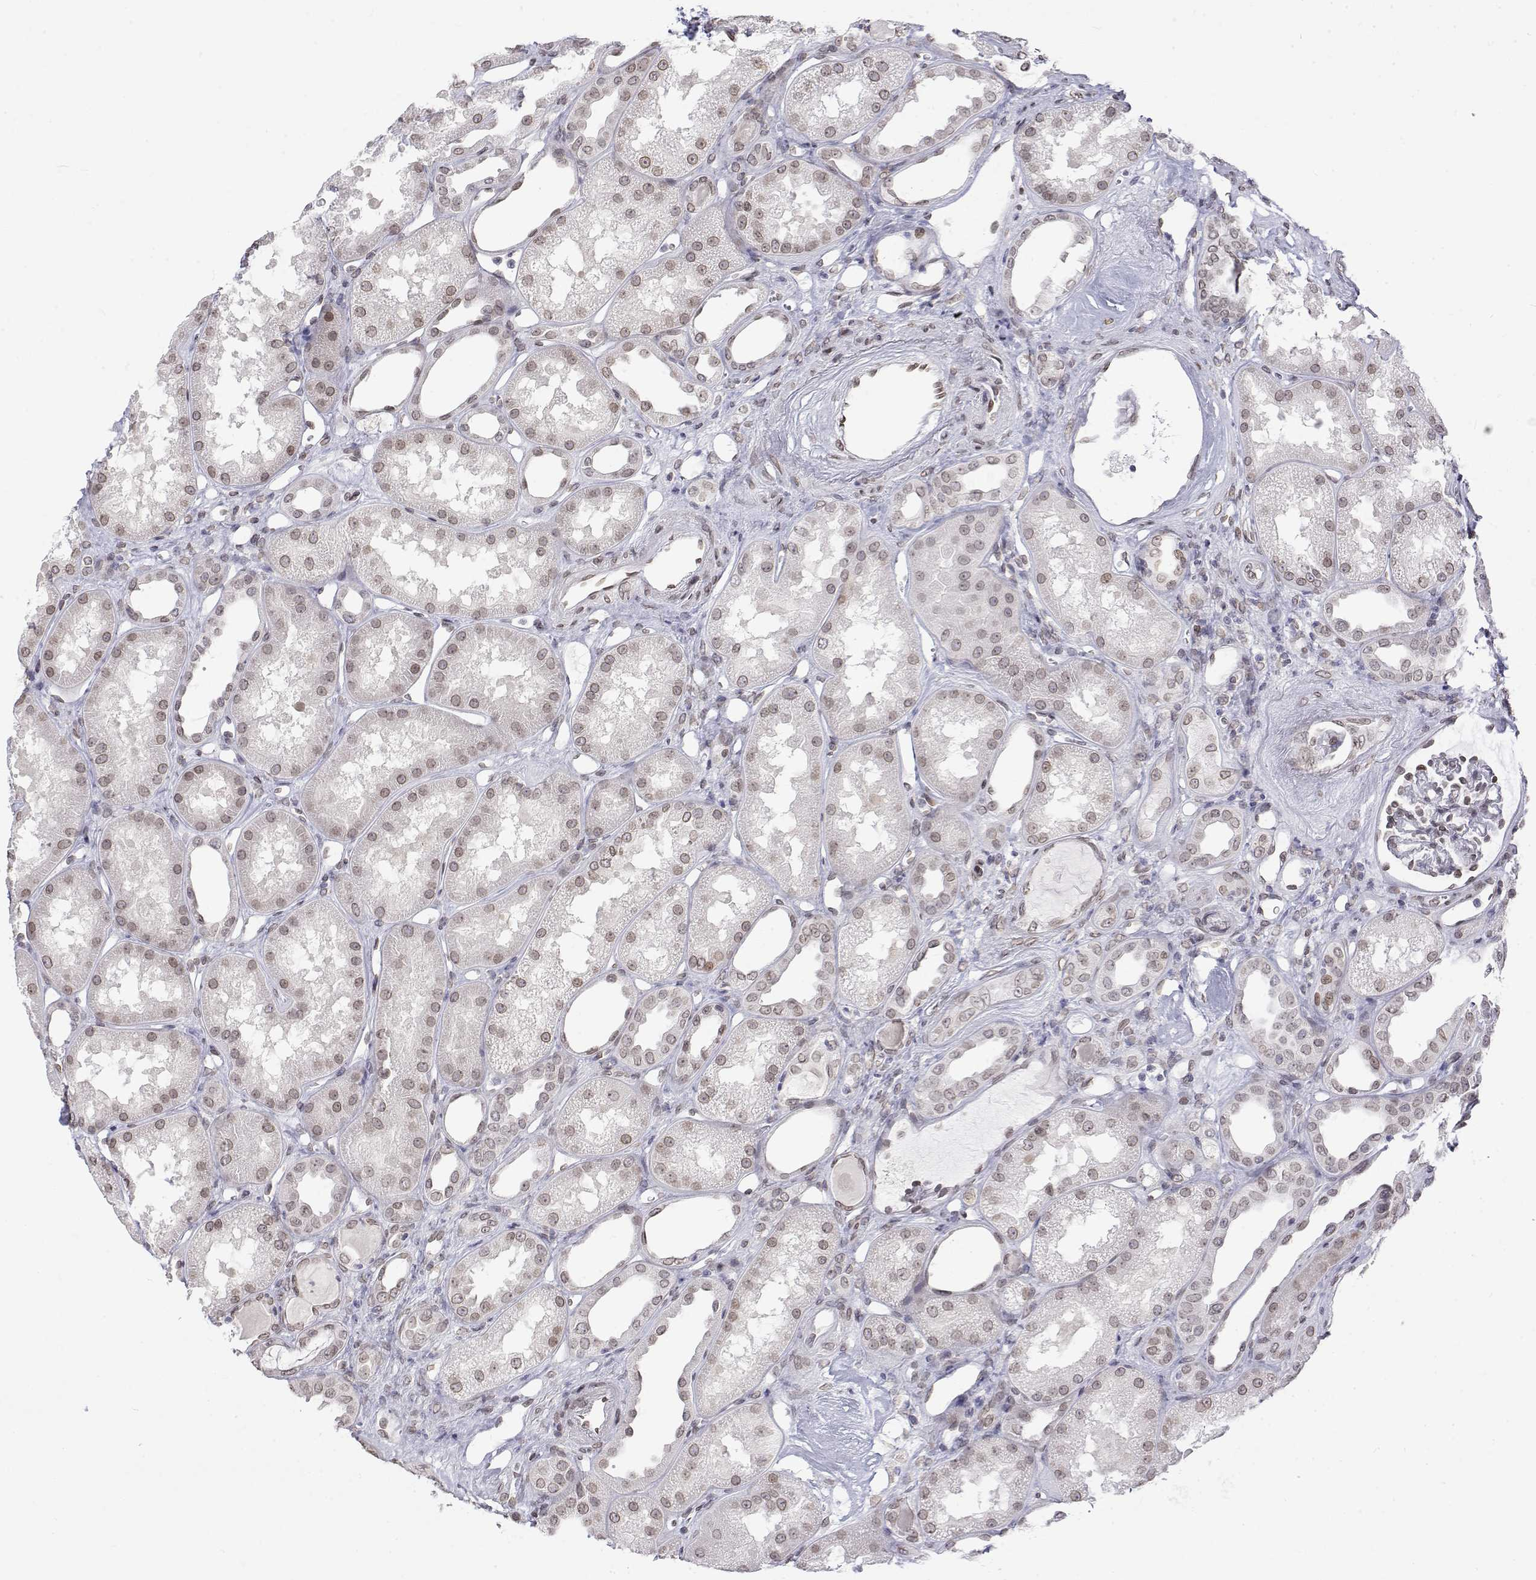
{"staining": {"intensity": "weak", "quantity": "25%-75%", "location": "nuclear"}, "tissue": "kidney", "cell_type": "Cells in glomeruli", "image_type": "normal", "snomed": [{"axis": "morphology", "description": "Normal tissue, NOS"}, {"axis": "topography", "description": "Kidney"}], "caption": "Immunohistochemistry staining of unremarkable kidney, which exhibits low levels of weak nuclear positivity in approximately 25%-75% of cells in glomeruli indicating weak nuclear protein positivity. The staining was performed using DAB (3,3'-diaminobenzidine) (brown) for protein detection and nuclei were counterstained in hematoxylin (blue).", "gene": "ZNF532", "patient": {"sex": "male", "age": 61}}